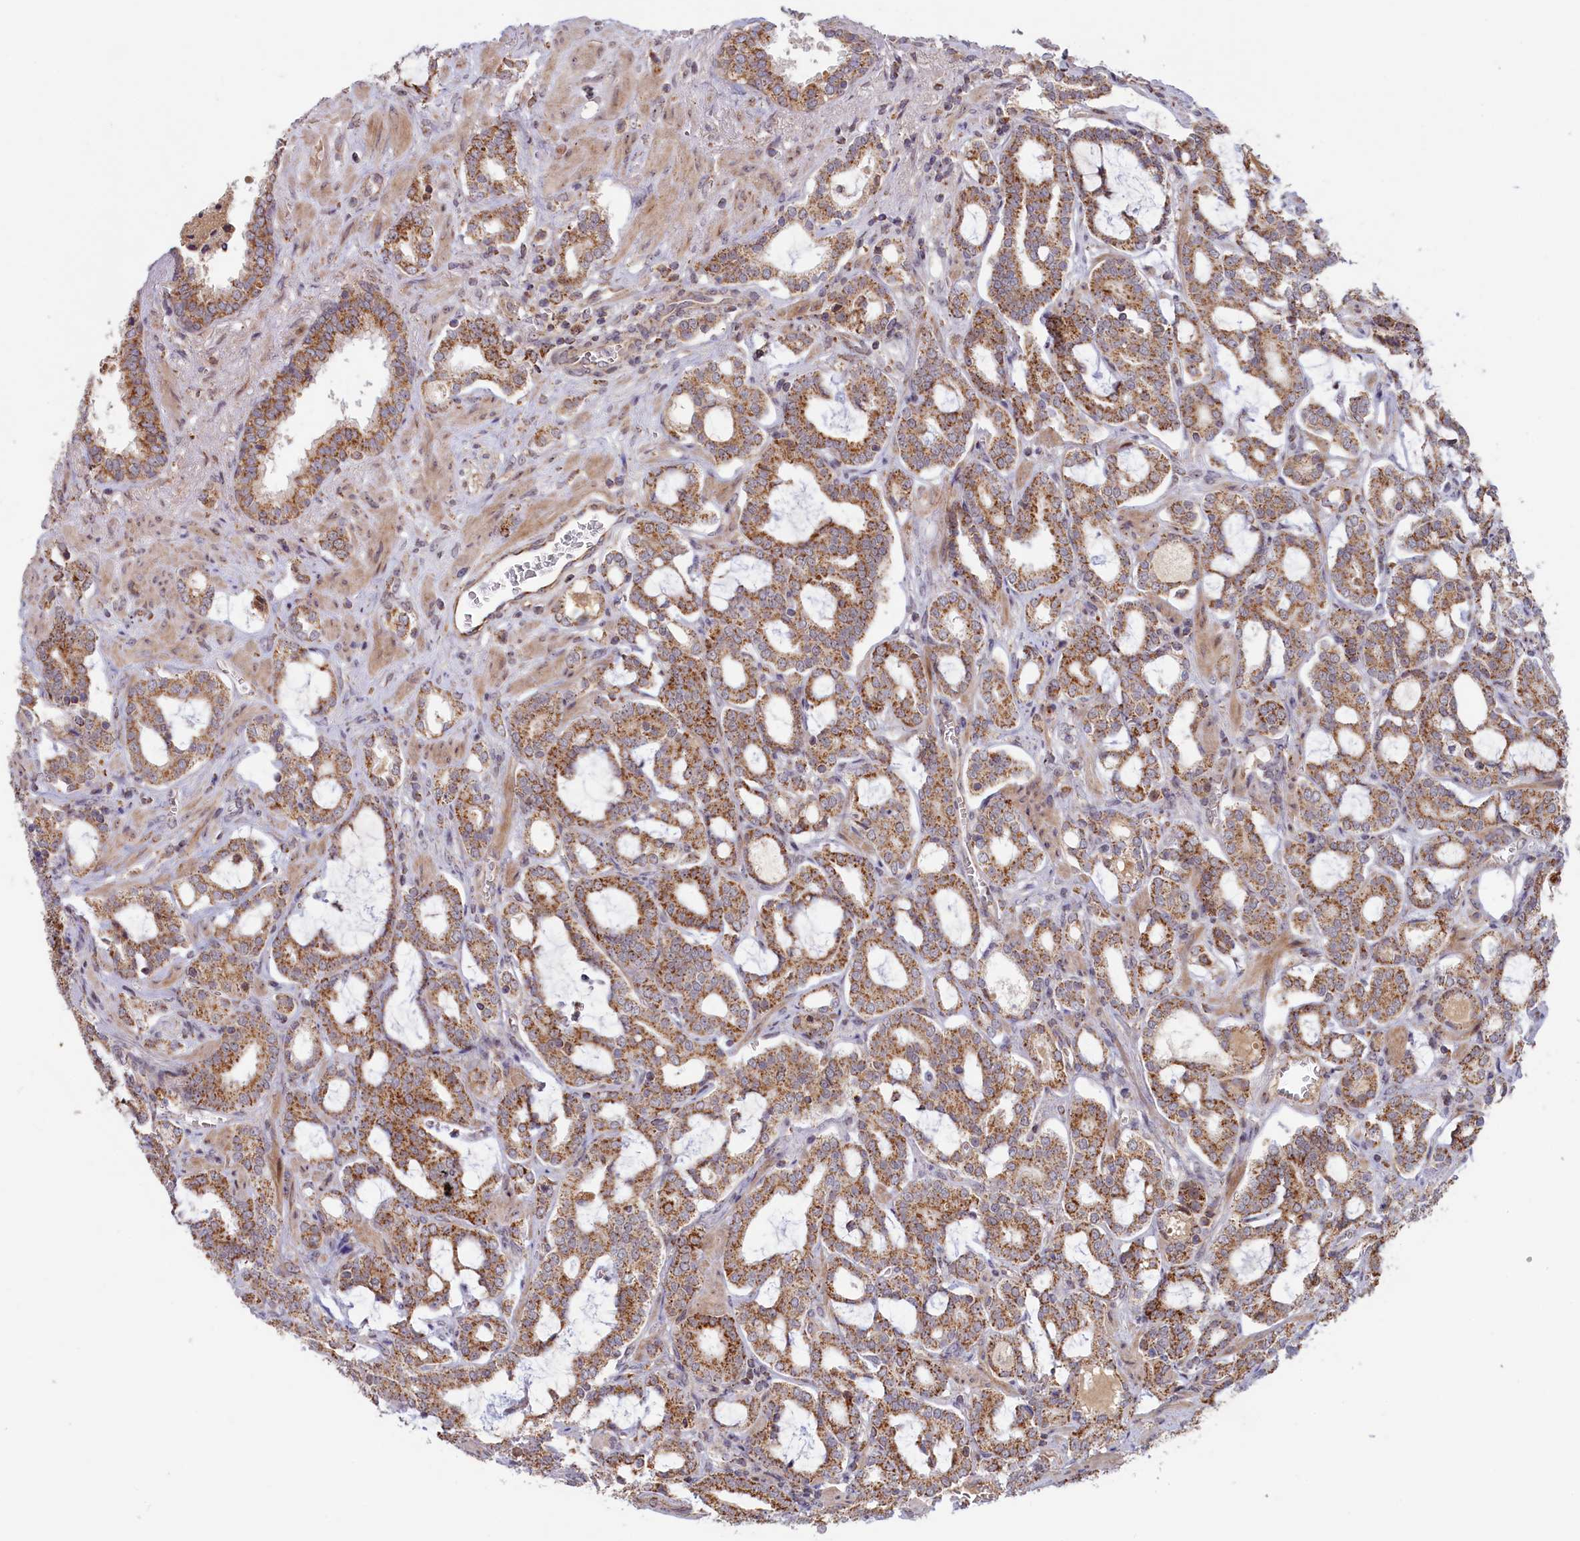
{"staining": {"intensity": "moderate", "quantity": ">75%", "location": "cytoplasmic/membranous"}, "tissue": "prostate cancer", "cell_type": "Tumor cells", "image_type": "cancer", "snomed": [{"axis": "morphology", "description": "Adenocarcinoma, High grade"}, {"axis": "topography", "description": "Prostate and seminal vesicle, NOS"}], "caption": "Prostate high-grade adenocarcinoma stained with a protein marker shows moderate staining in tumor cells.", "gene": "DUS3L", "patient": {"sex": "male", "age": 67}}